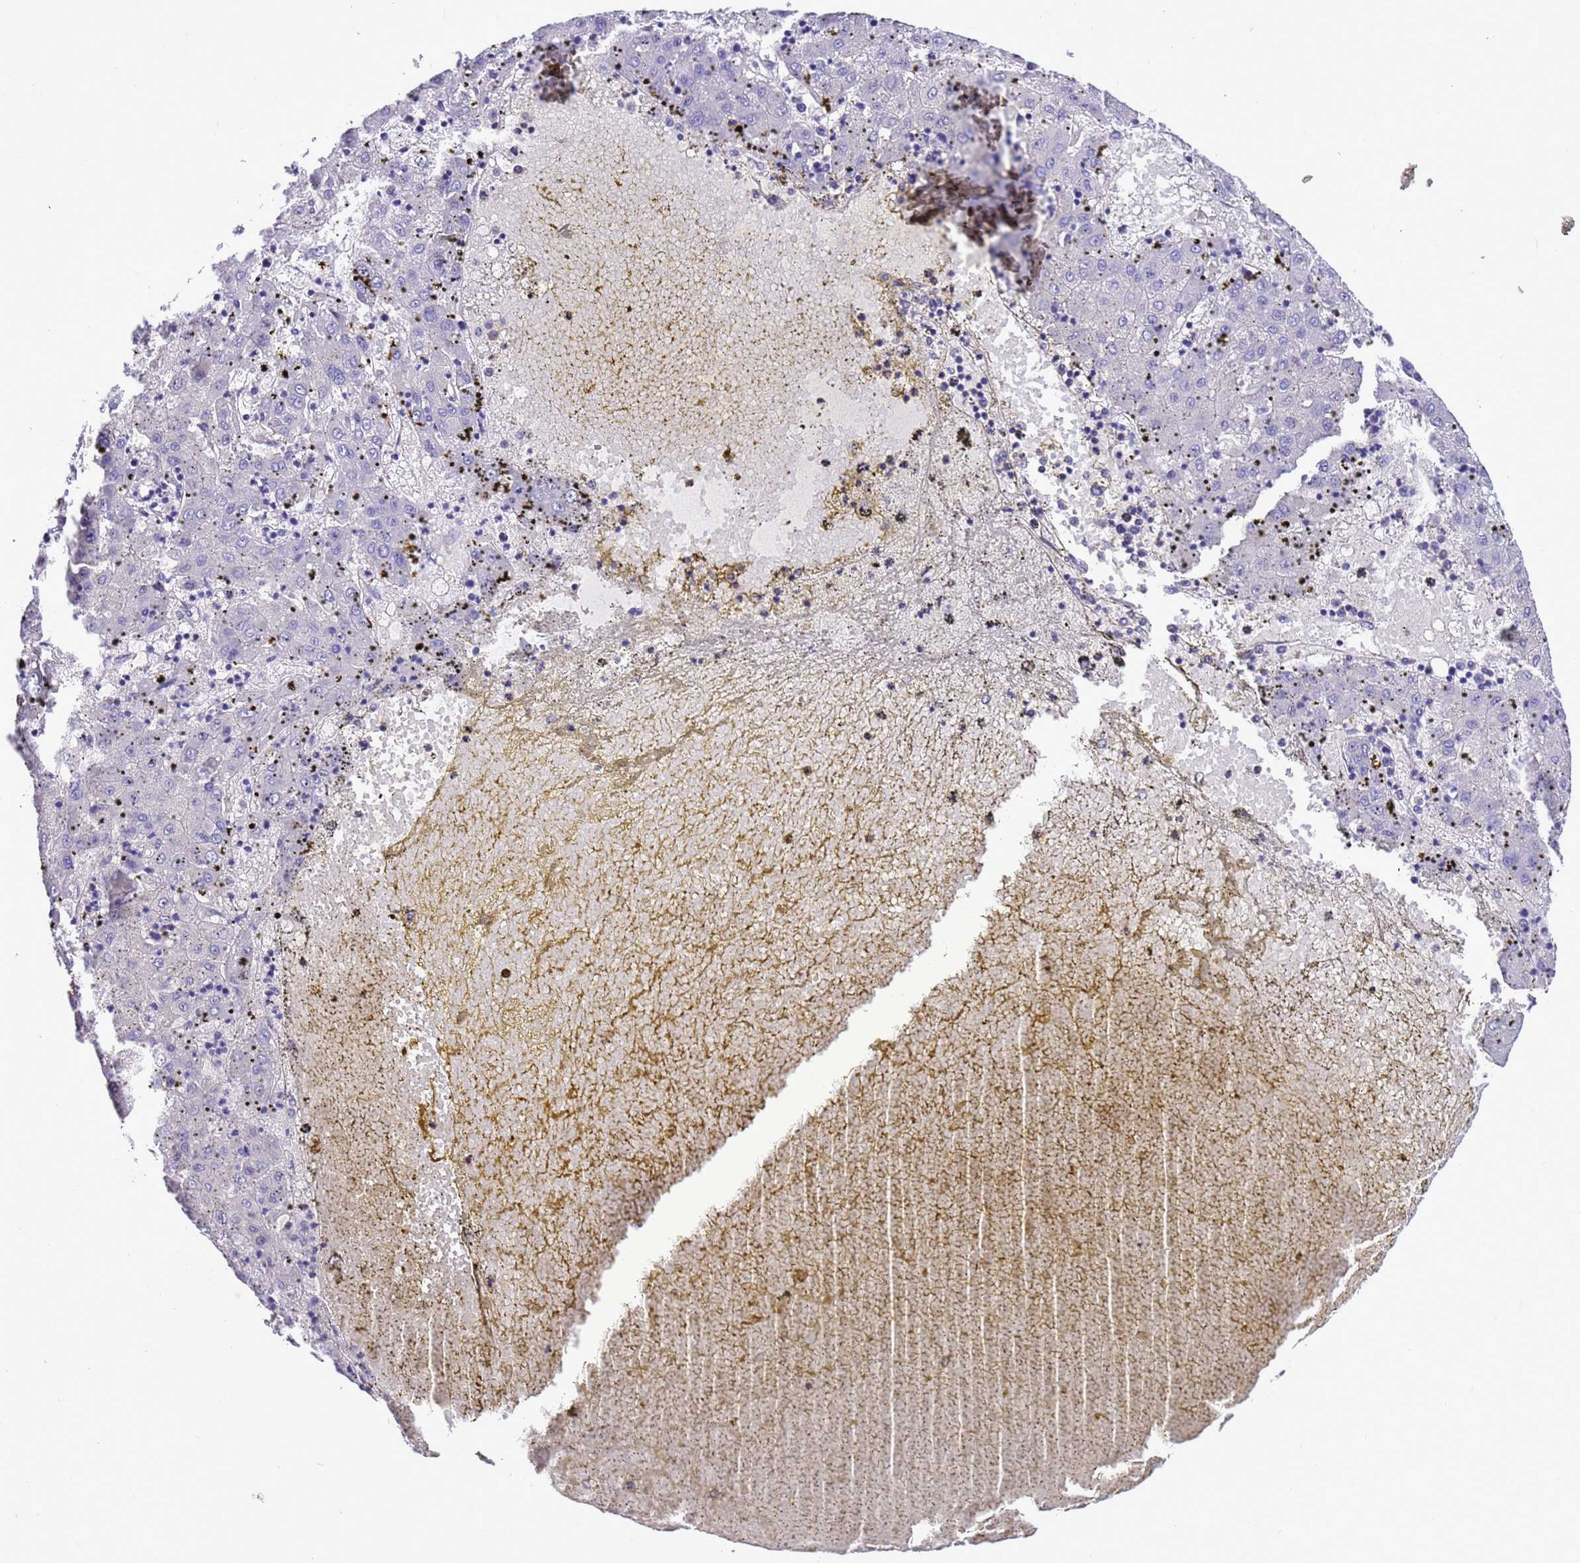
{"staining": {"intensity": "negative", "quantity": "none", "location": "none"}, "tissue": "liver cancer", "cell_type": "Tumor cells", "image_type": "cancer", "snomed": [{"axis": "morphology", "description": "Carcinoma, Hepatocellular, NOS"}, {"axis": "topography", "description": "Liver"}], "caption": "An IHC histopathology image of hepatocellular carcinoma (liver) is shown. There is no staining in tumor cells of hepatocellular carcinoma (liver).", "gene": "KICS2", "patient": {"sex": "male", "age": 72}}